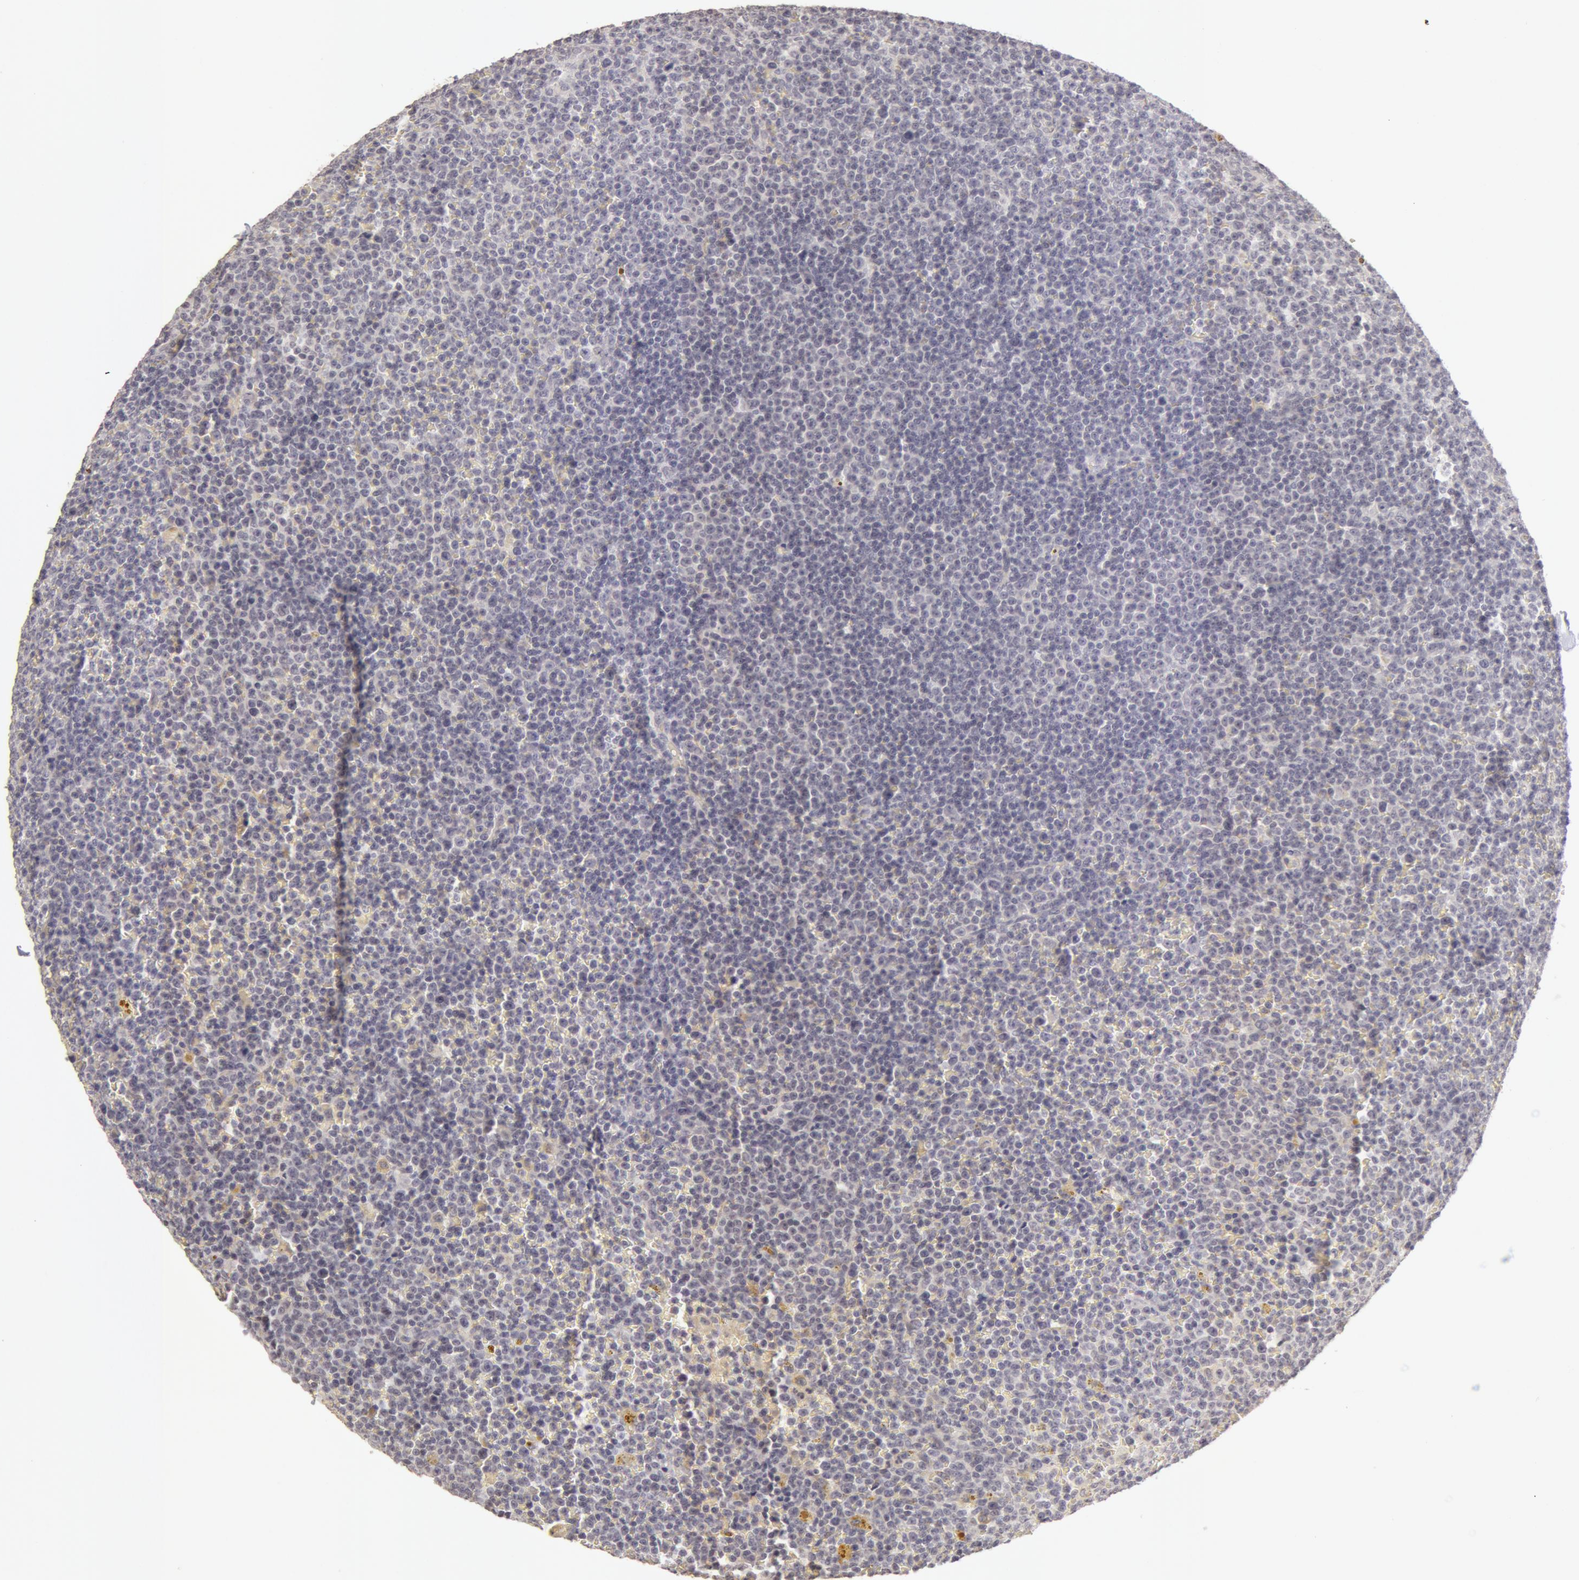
{"staining": {"intensity": "negative", "quantity": "none", "location": "none"}, "tissue": "lymphoma", "cell_type": "Tumor cells", "image_type": "cancer", "snomed": [{"axis": "morphology", "description": "Malignant lymphoma, non-Hodgkin's type, Low grade"}, {"axis": "topography", "description": "Lymph node"}], "caption": "DAB (3,3'-diaminobenzidine) immunohistochemical staining of malignant lymphoma, non-Hodgkin's type (low-grade) demonstrates no significant positivity in tumor cells.", "gene": "ADAM10", "patient": {"sex": "male", "age": 50}}